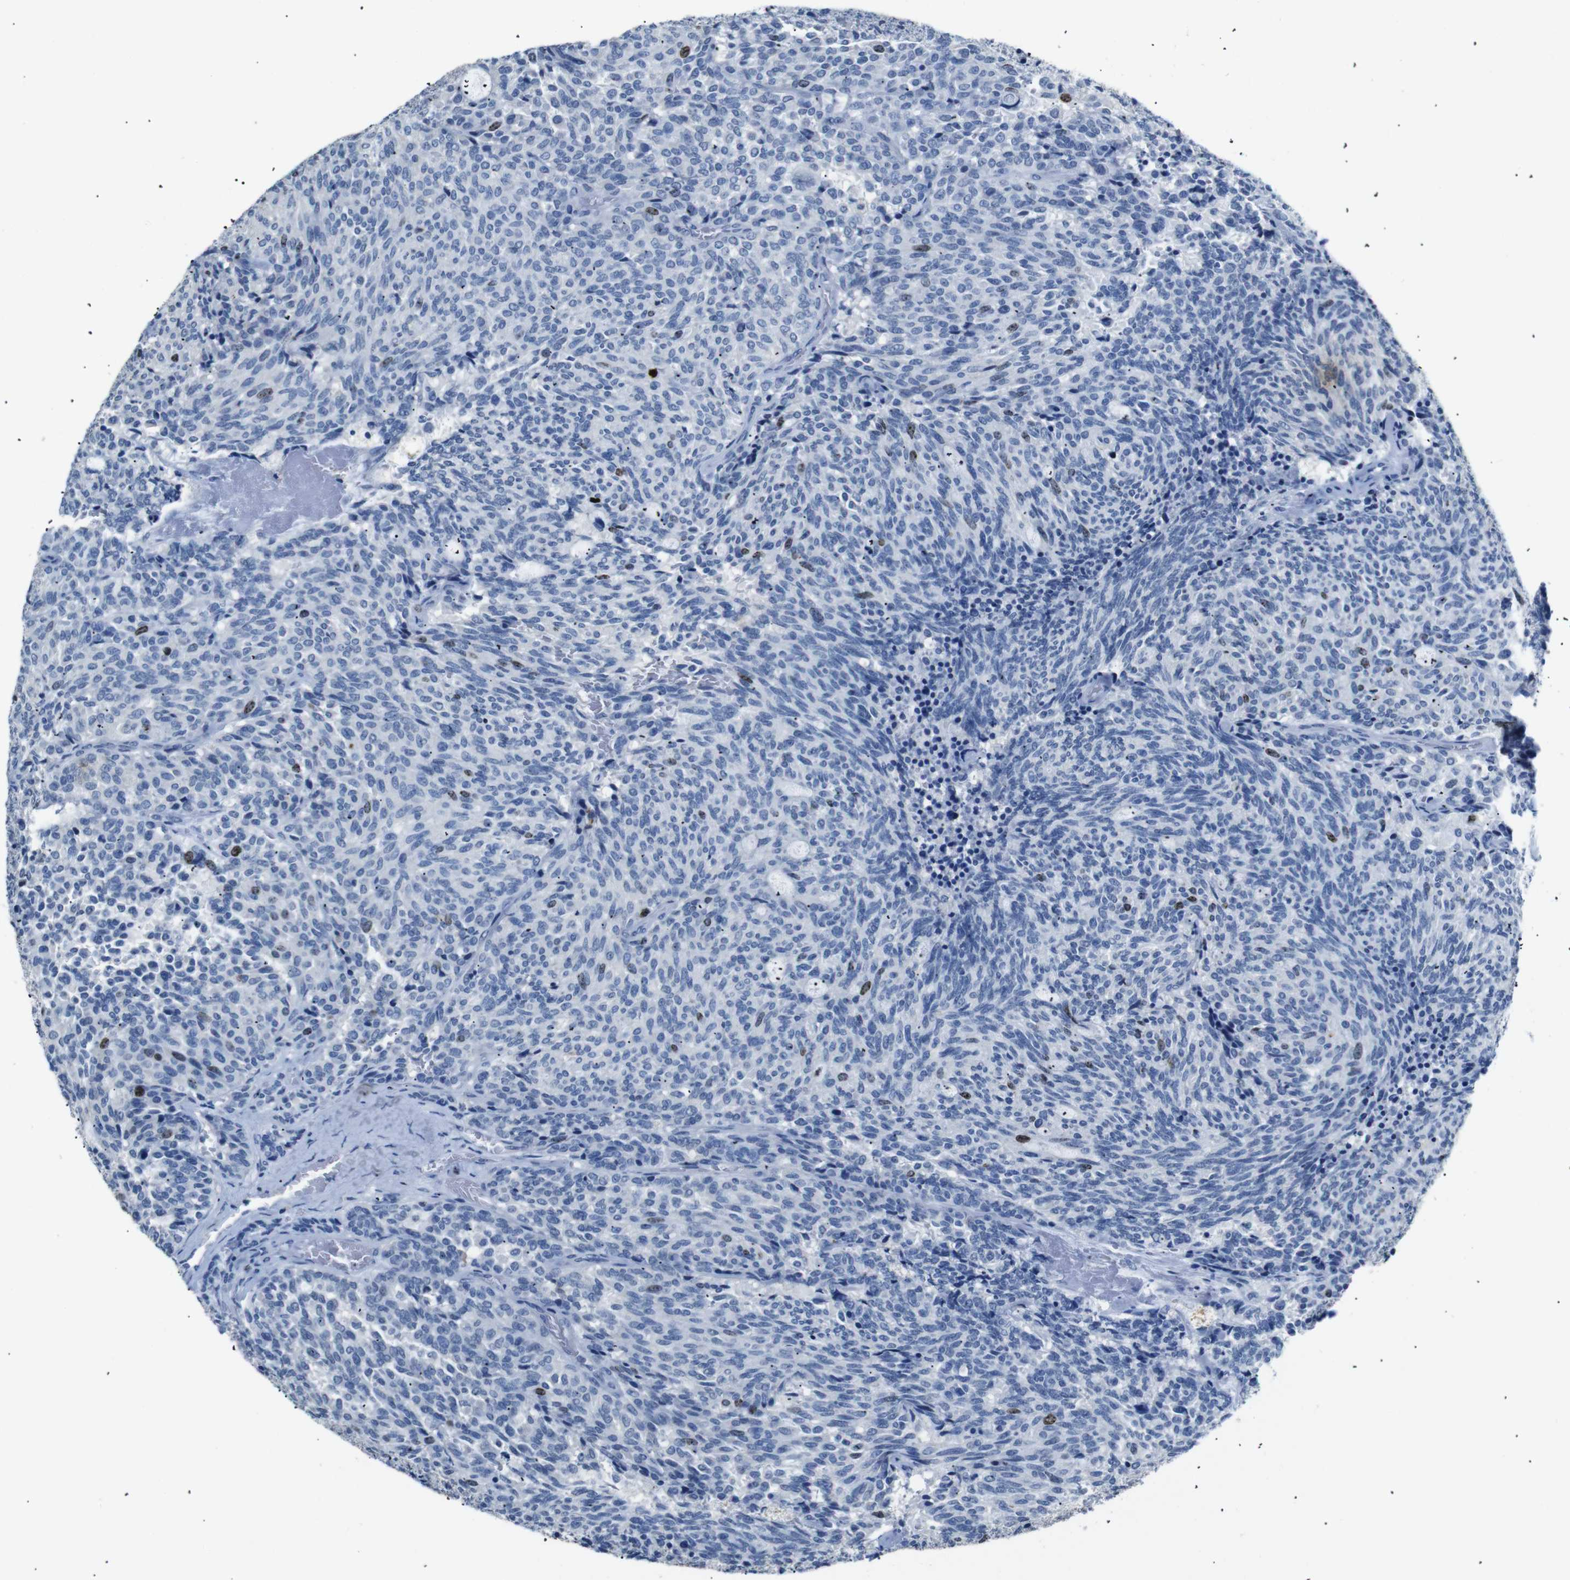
{"staining": {"intensity": "moderate", "quantity": "<25%", "location": "nuclear"}, "tissue": "carcinoid", "cell_type": "Tumor cells", "image_type": "cancer", "snomed": [{"axis": "morphology", "description": "Carcinoid, malignant, NOS"}, {"axis": "topography", "description": "Pancreas"}], "caption": "Human malignant carcinoid stained with a brown dye demonstrates moderate nuclear positive positivity in about <25% of tumor cells.", "gene": "INCENP", "patient": {"sex": "female", "age": 54}}